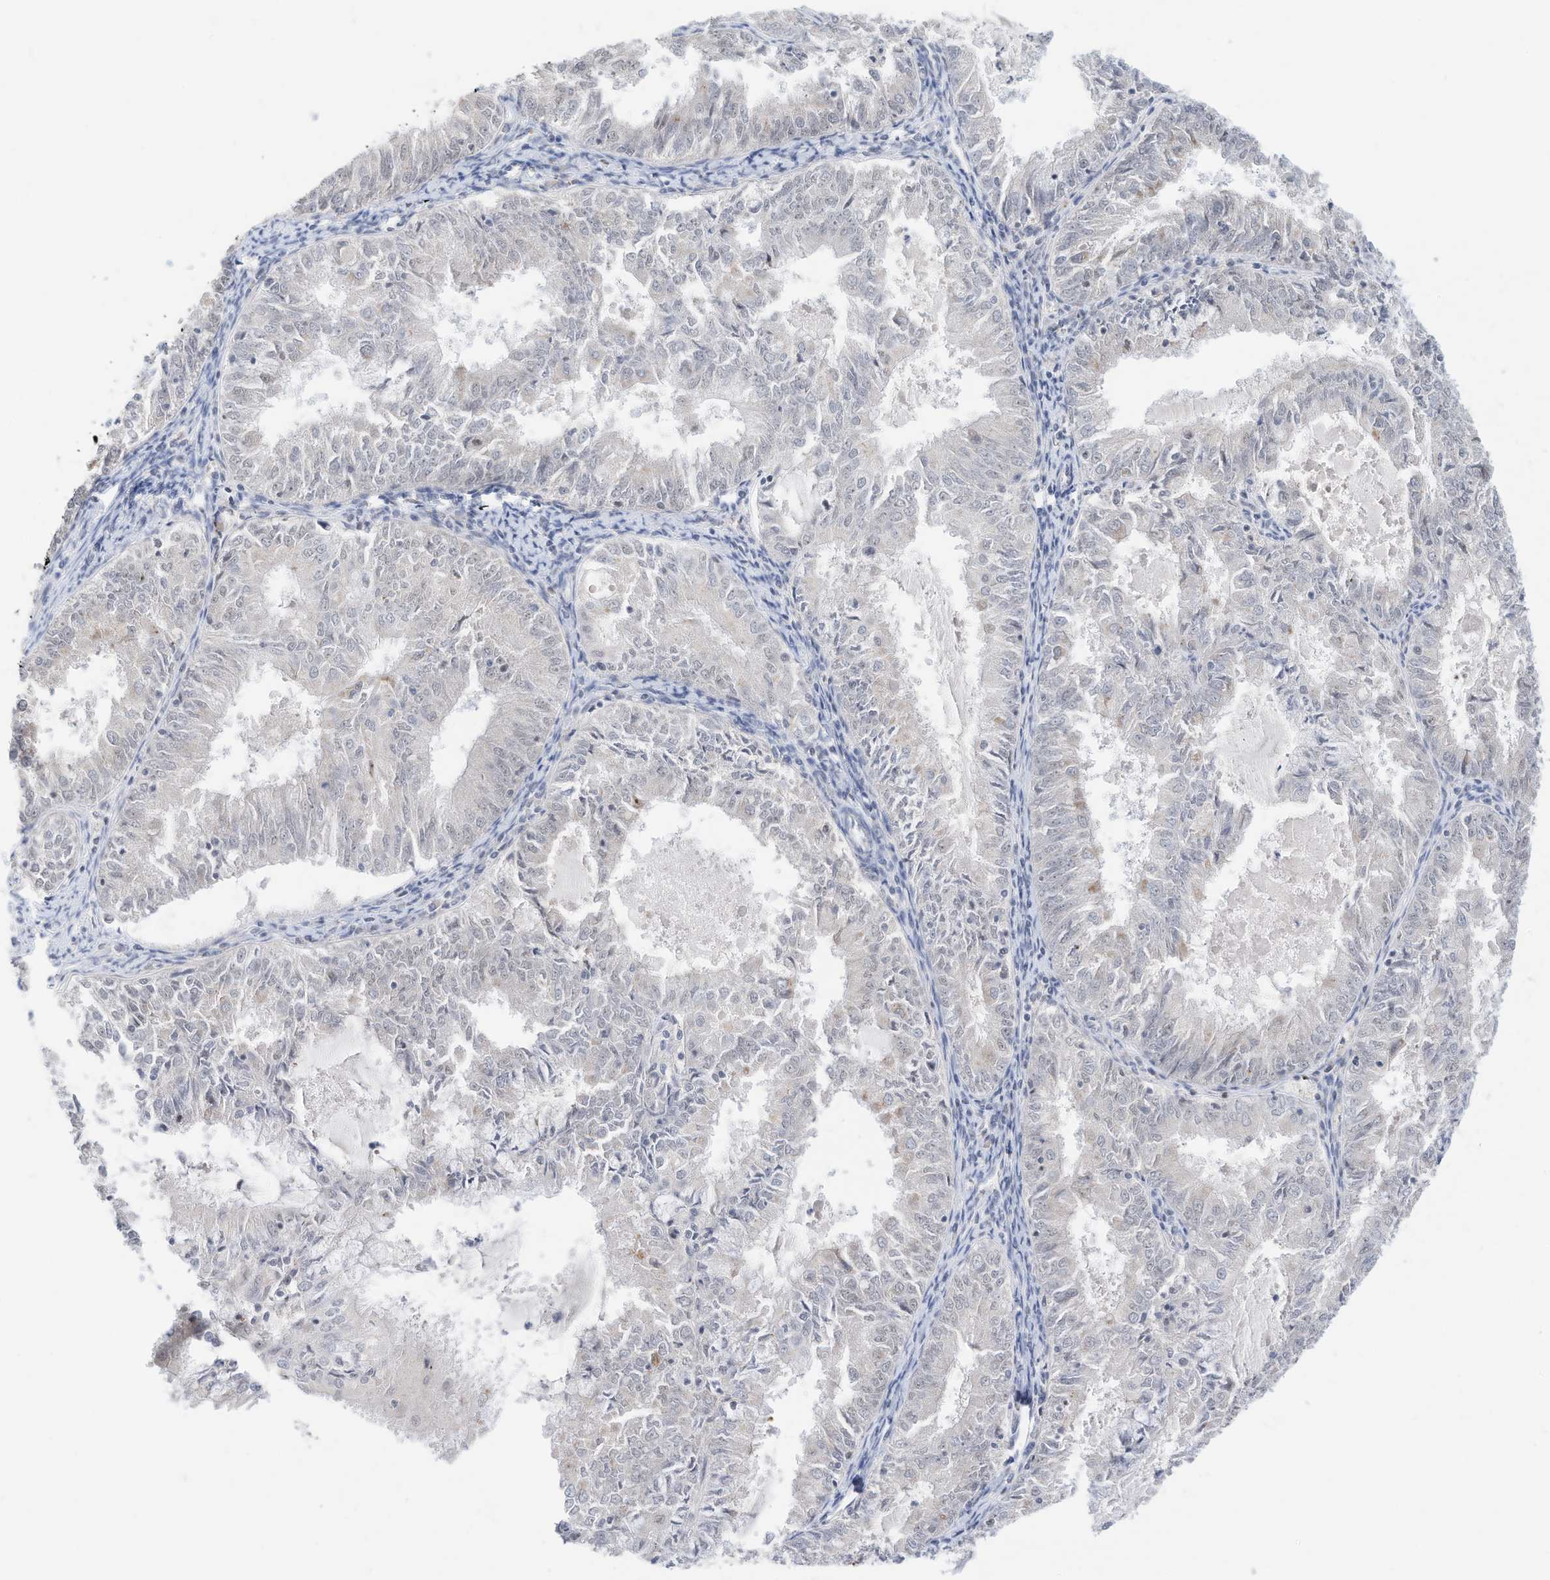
{"staining": {"intensity": "negative", "quantity": "none", "location": "none"}, "tissue": "endometrial cancer", "cell_type": "Tumor cells", "image_type": "cancer", "snomed": [{"axis": "morphology", "description": "Adenocarcinoma, NOS"}, {"axis": "topography", "description": "Endometrium"}], "caption": "A high-resolution image shows immunohistochemistry (IHC) staining of adenocarcinoma (endometrial), which displays no significant staining in tumor cells. (Brightfield microscopy of DAB (3,3'-diaminobenzidine) IHC at high magnification).", "gene": "OGT", "patient": {"sex": "female", "age": 57}}